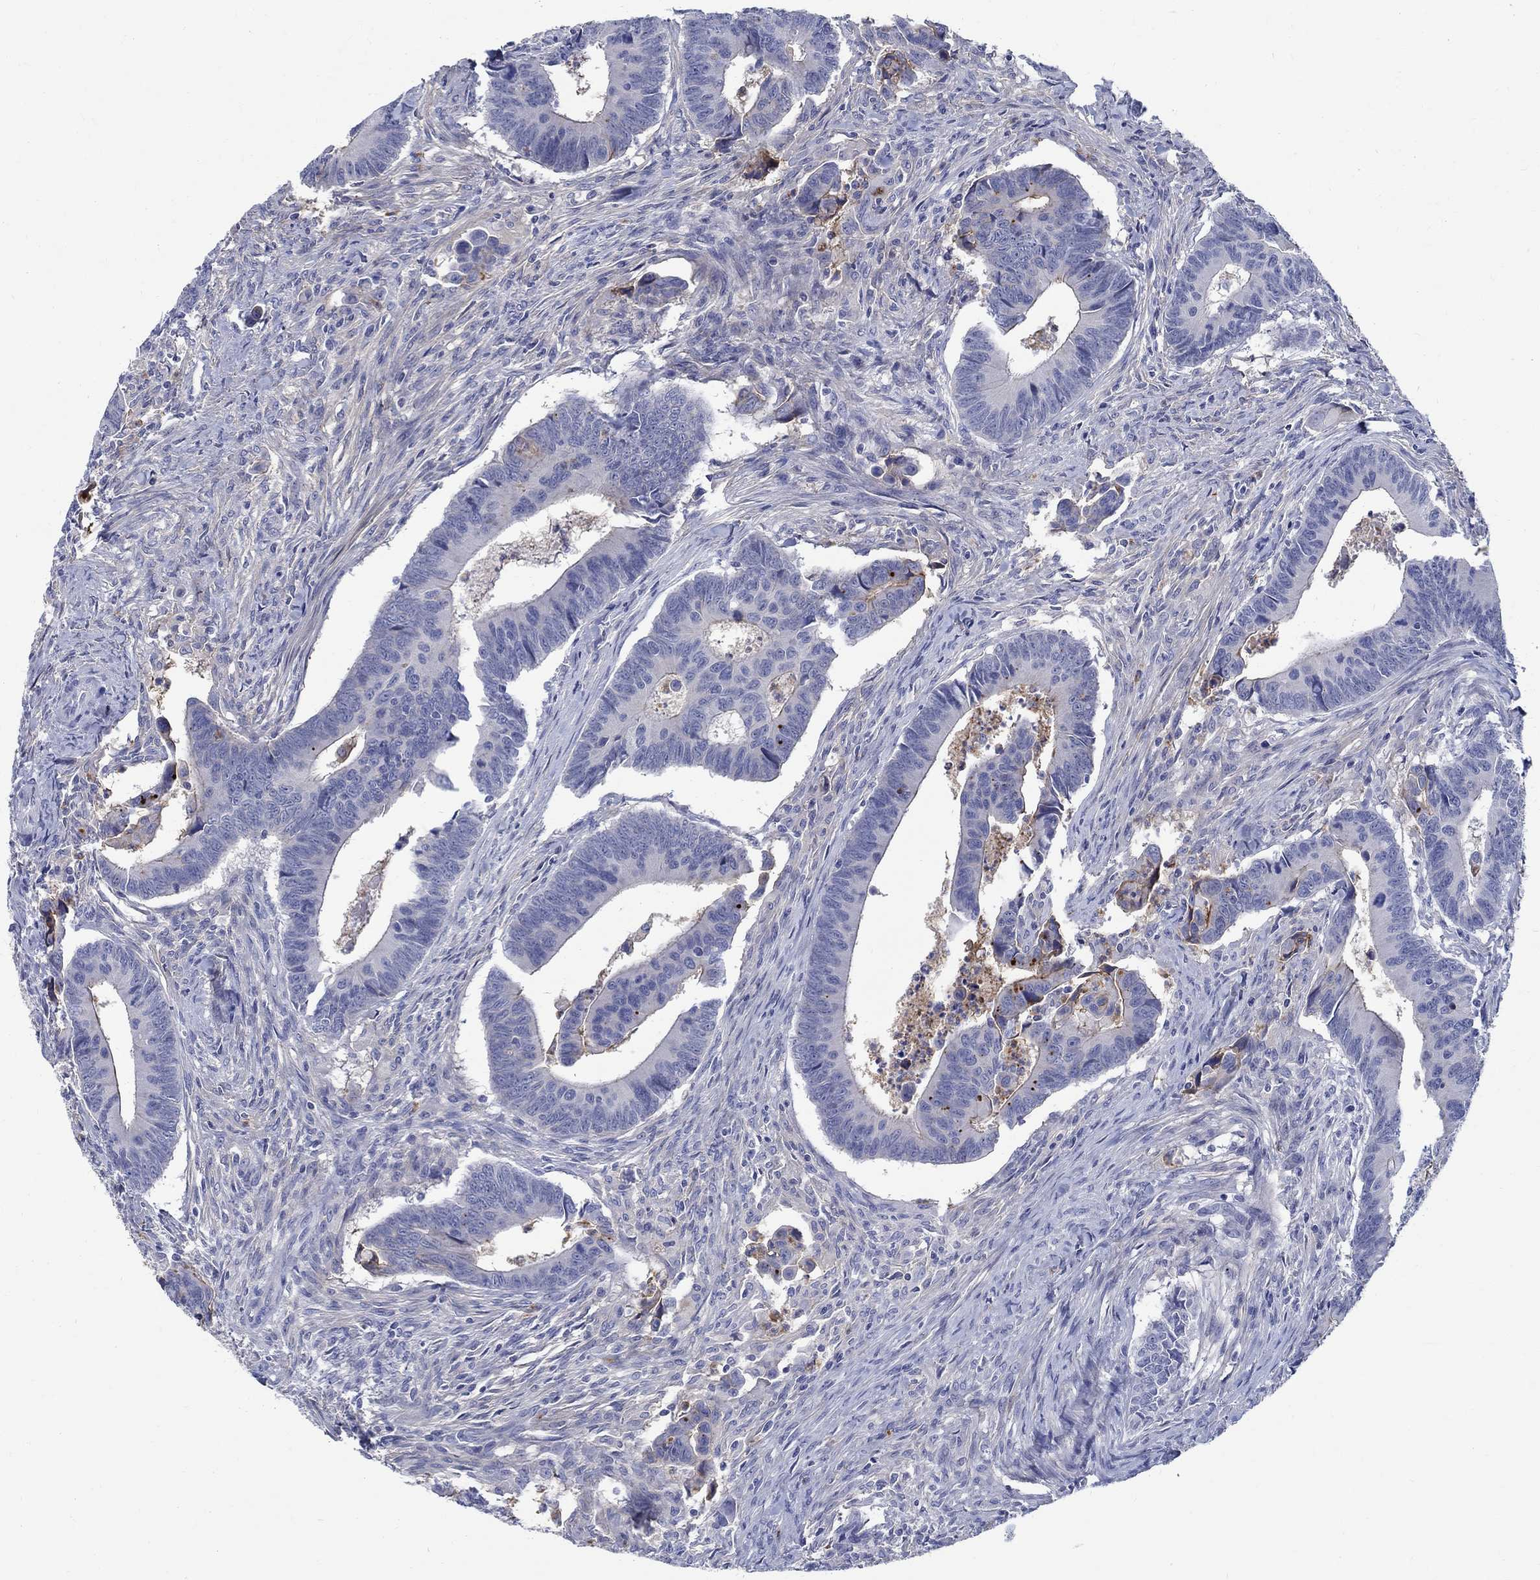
{"staining": {"intensity": "negative", "quantity": "none", "location": "none"}, "tissue": "colorectal cancer", "cell_type": "Tumor cells", "image_type": "cancer", "snomed": [{"axis": "morphology", "description": "Adenocarcinoma, NOS"}, {"axis": "topography", "description": "Rectum"}], "caption": "Image shows no protein expression in tumor cells of adenocarcinoma (colorectal) tissue.", "gene": "SOX2", "patient": {"sex": "male", "age": 67}}